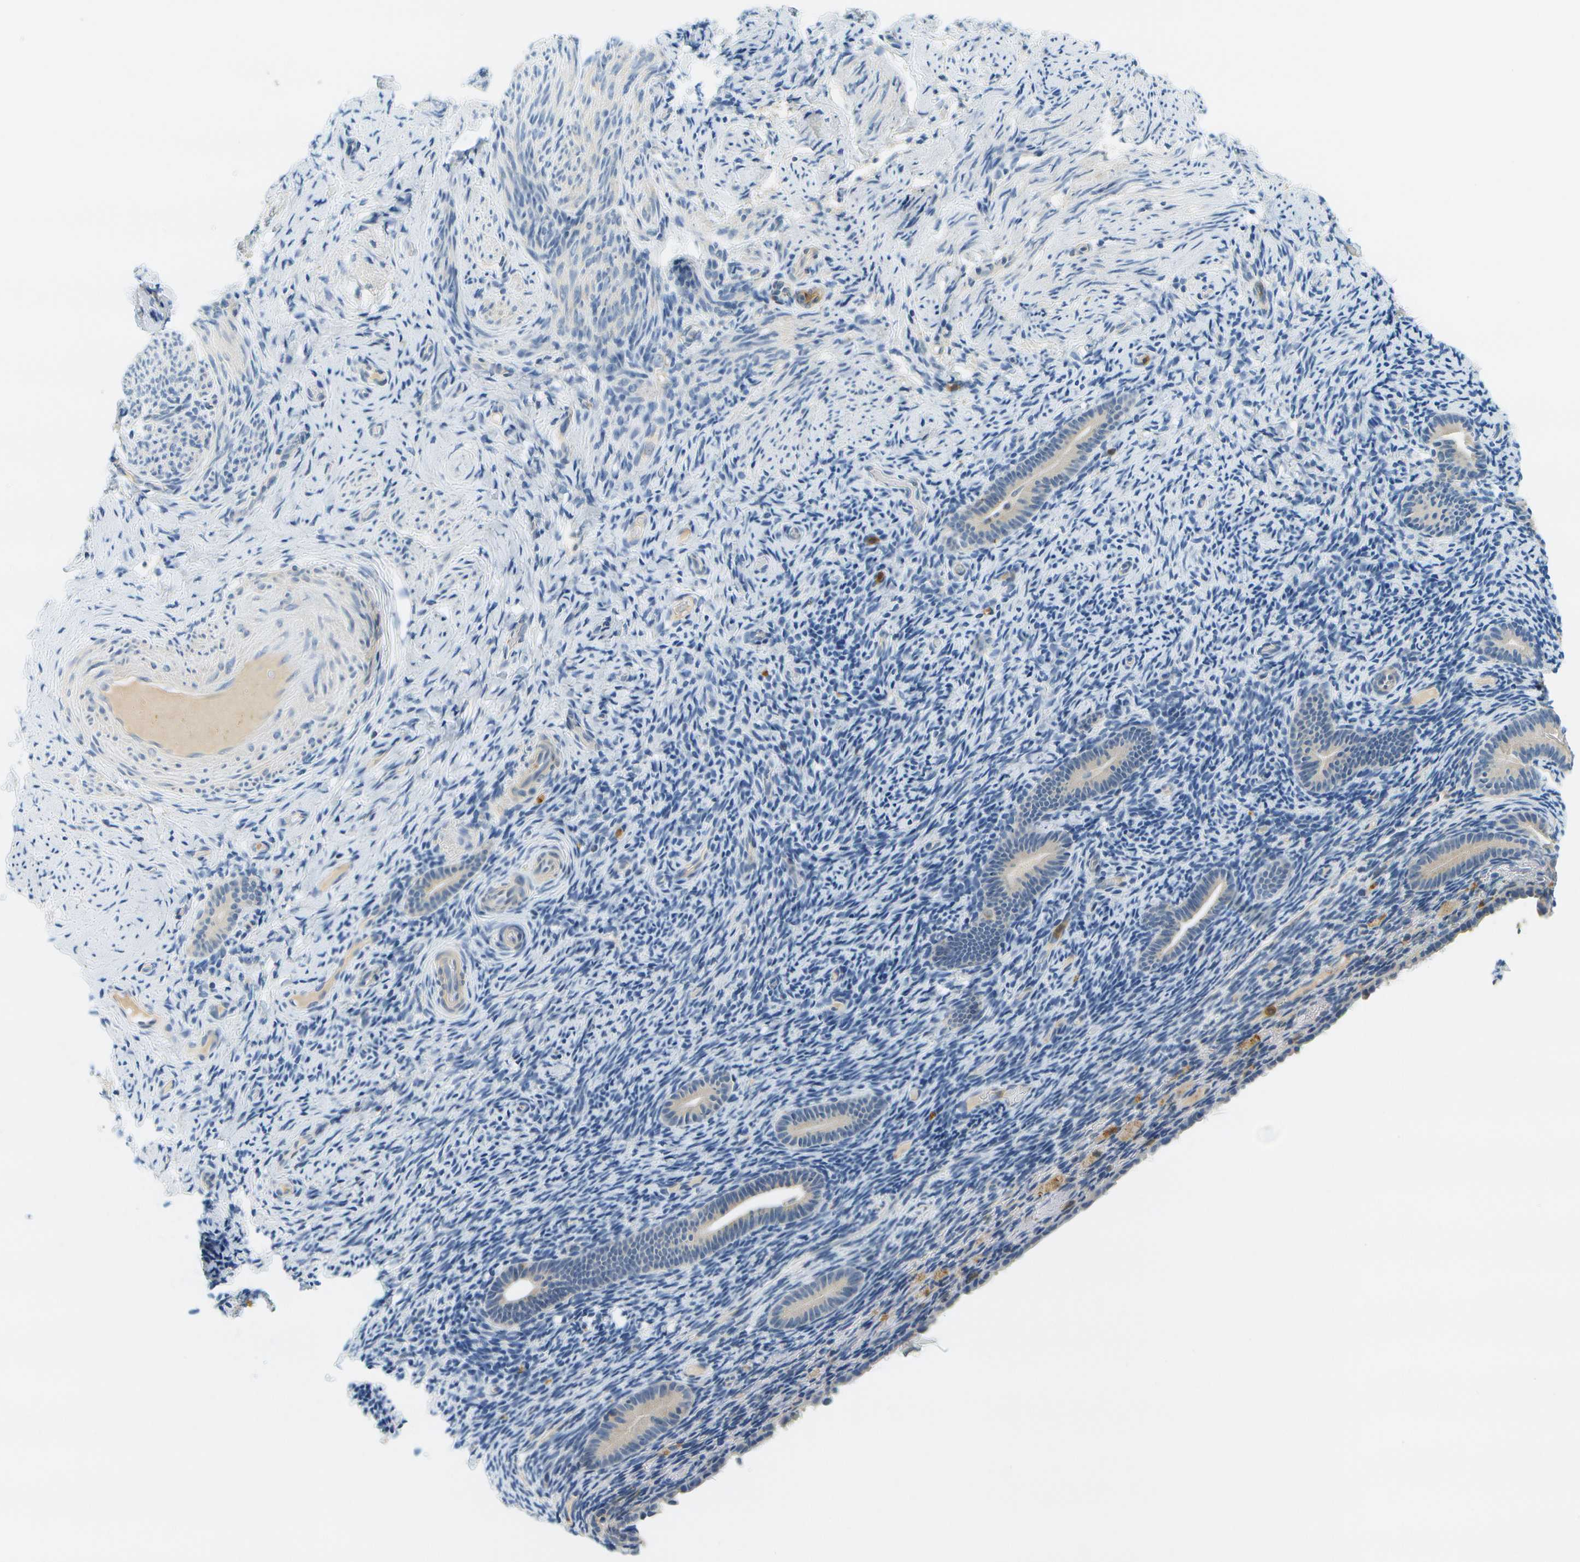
{"staining": {"intensity": "negative", "quantity": "none", "location": "none"}, "tissue": "endometrium", "cell_type": "Cells in endometrial stroma", "image_type": "normal", "snomed": [{"axis": "morphology", "description": "Normal tissue, NOS"}, {"axis": "topography", "description": "Endometrium"}], "caption": "IHC of normal endometrium shows no staining in cells in endometrial stroma.", "gene": "RASGRP2", "patient": {"sex": "female", "age": 51}}